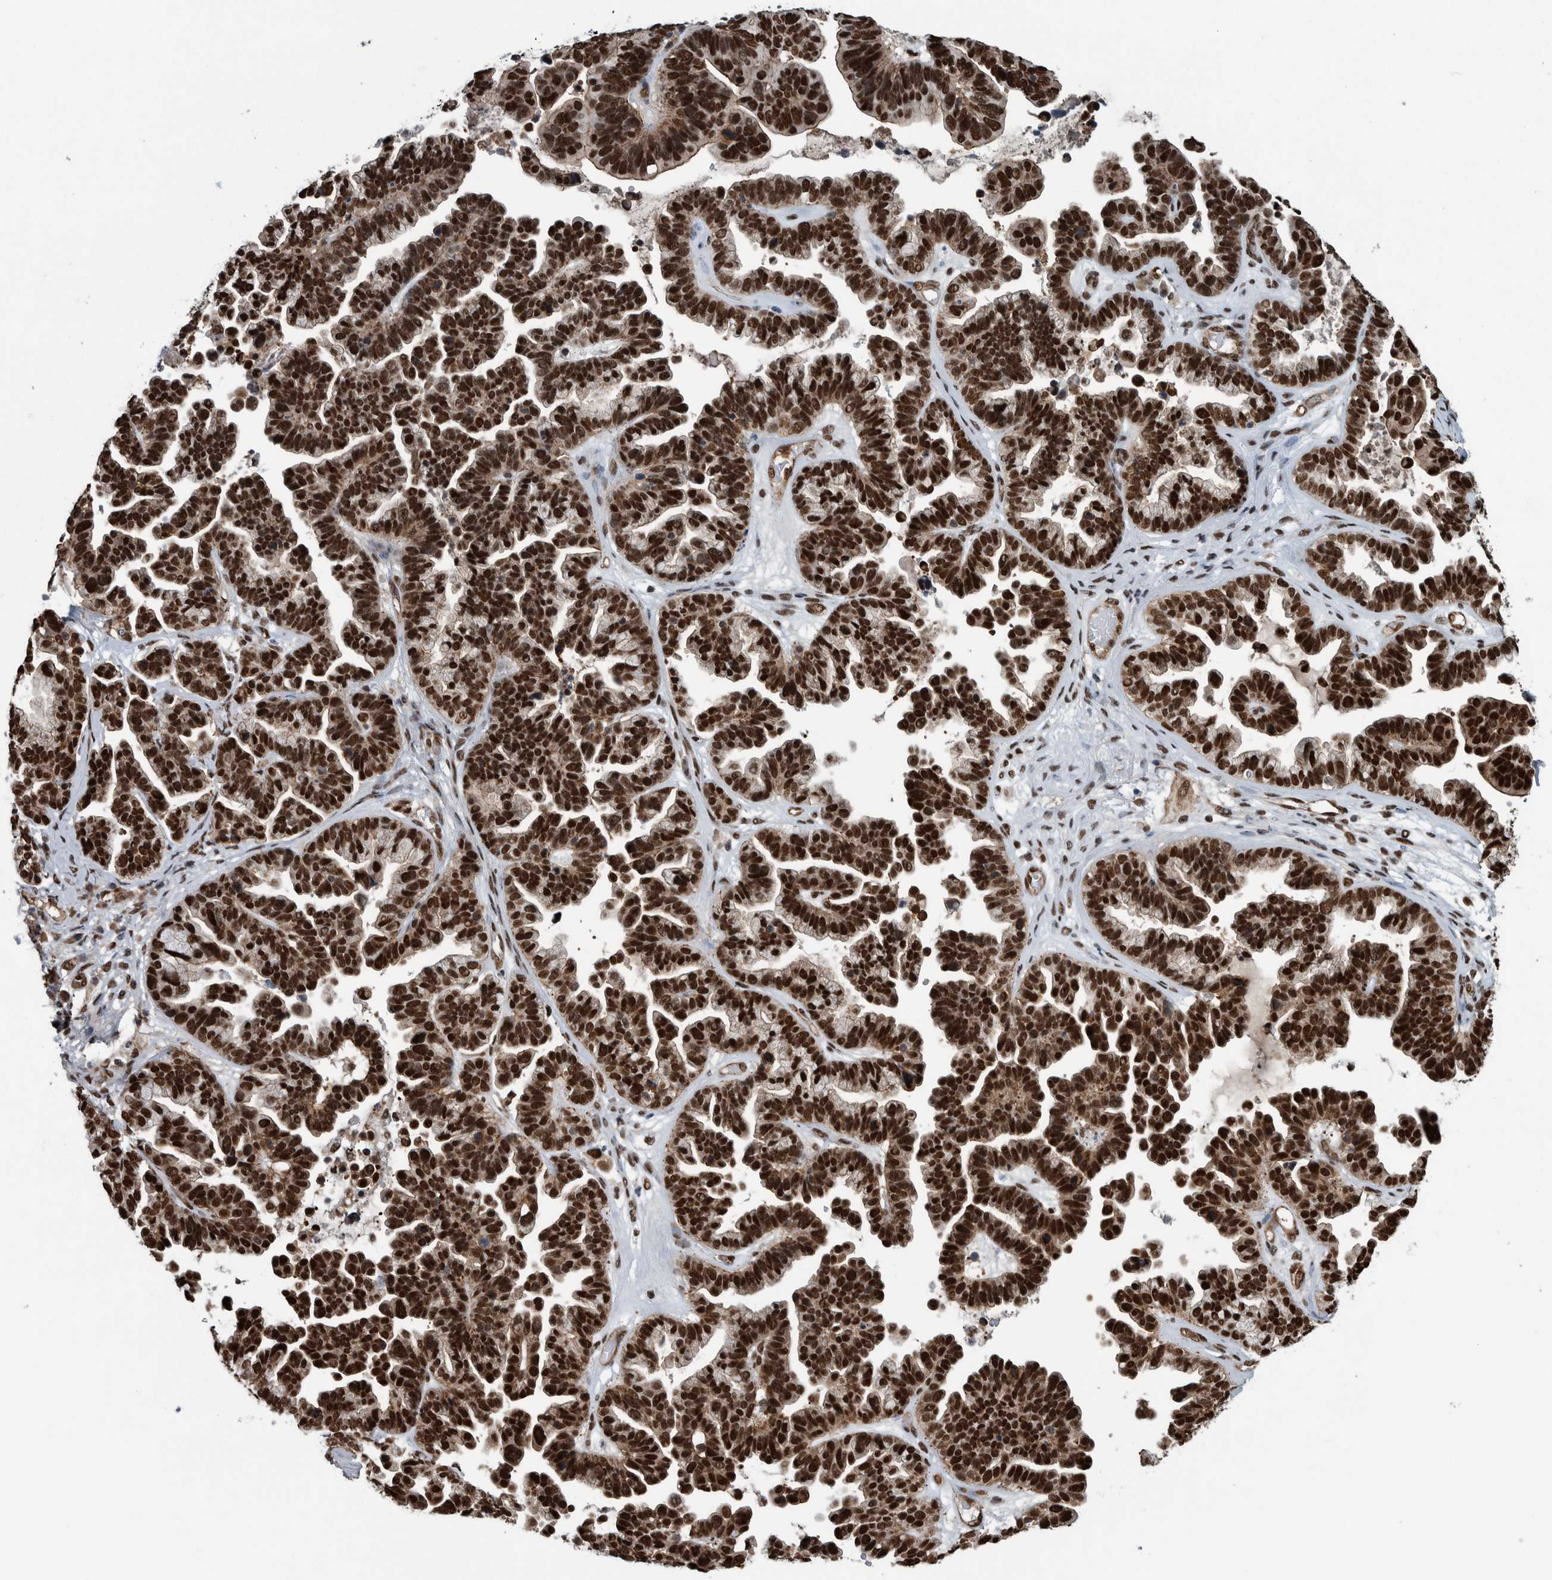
{"staining": {"intensity": "strong", "quantity": ">75%", "location": "nuclear"}, "tissue": "ovarian cancer", "cell_type": "Tumor cells", "image_type": "cancer", "snomed": [{"axis": "morphology", "description": "Cystadenocarcinoma, serous, NOS"}, {"axis": "topography", "description": "Ovary"}], "caption": "Protein expression analysis of human ovarian cancer (serous cystadenocarcinoma) reveals strong nuclear positivity in about >75% of tumor cells.", "gene": "FAM135B", "patient": {"sex": "female", "age": 56}}